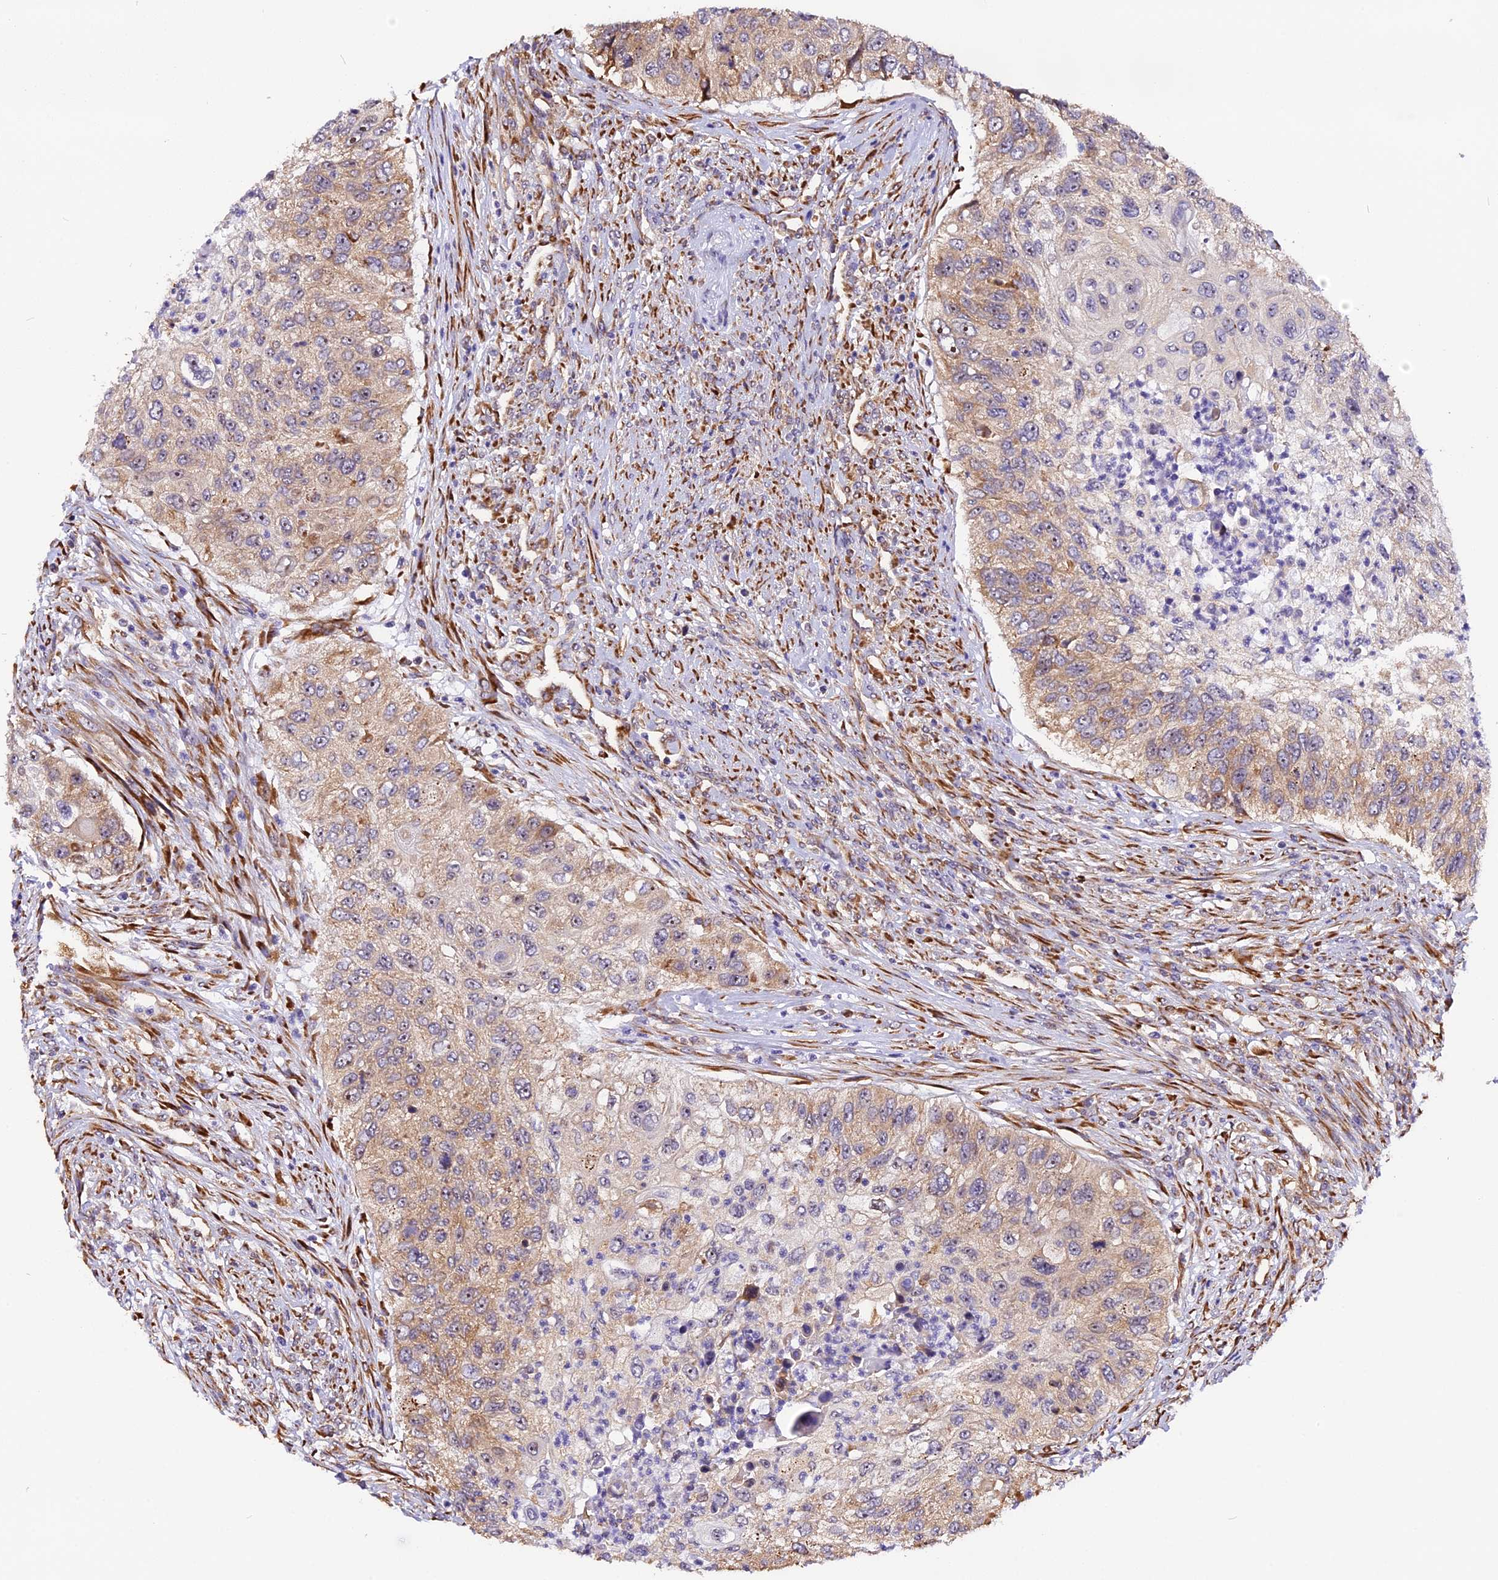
{"staining": {"intensity": "weak", "quantity": "25%-75%", "location": "cytoplasmic/membranous"}, "tissue": "urothelial cancer", "cell_type": "Tumor cells", "image_type": "cancer", "snomed": [{"axis": "morphology", "description": "Urothelial carcinoma, High grade"}, {"axis": "topography", "description": "Urinary bladder"}], "caption": "Tumor cells show low levels of weak cytoplasmic/membranous staining in approximately 25%-75% of cells in human urothelial cancer. Immunohistochemistry stains the protein of interest in brown and the nuclei are stained blue.", "gene": "GNPTAB", "patient": {"sex": "female", "age": 60}}